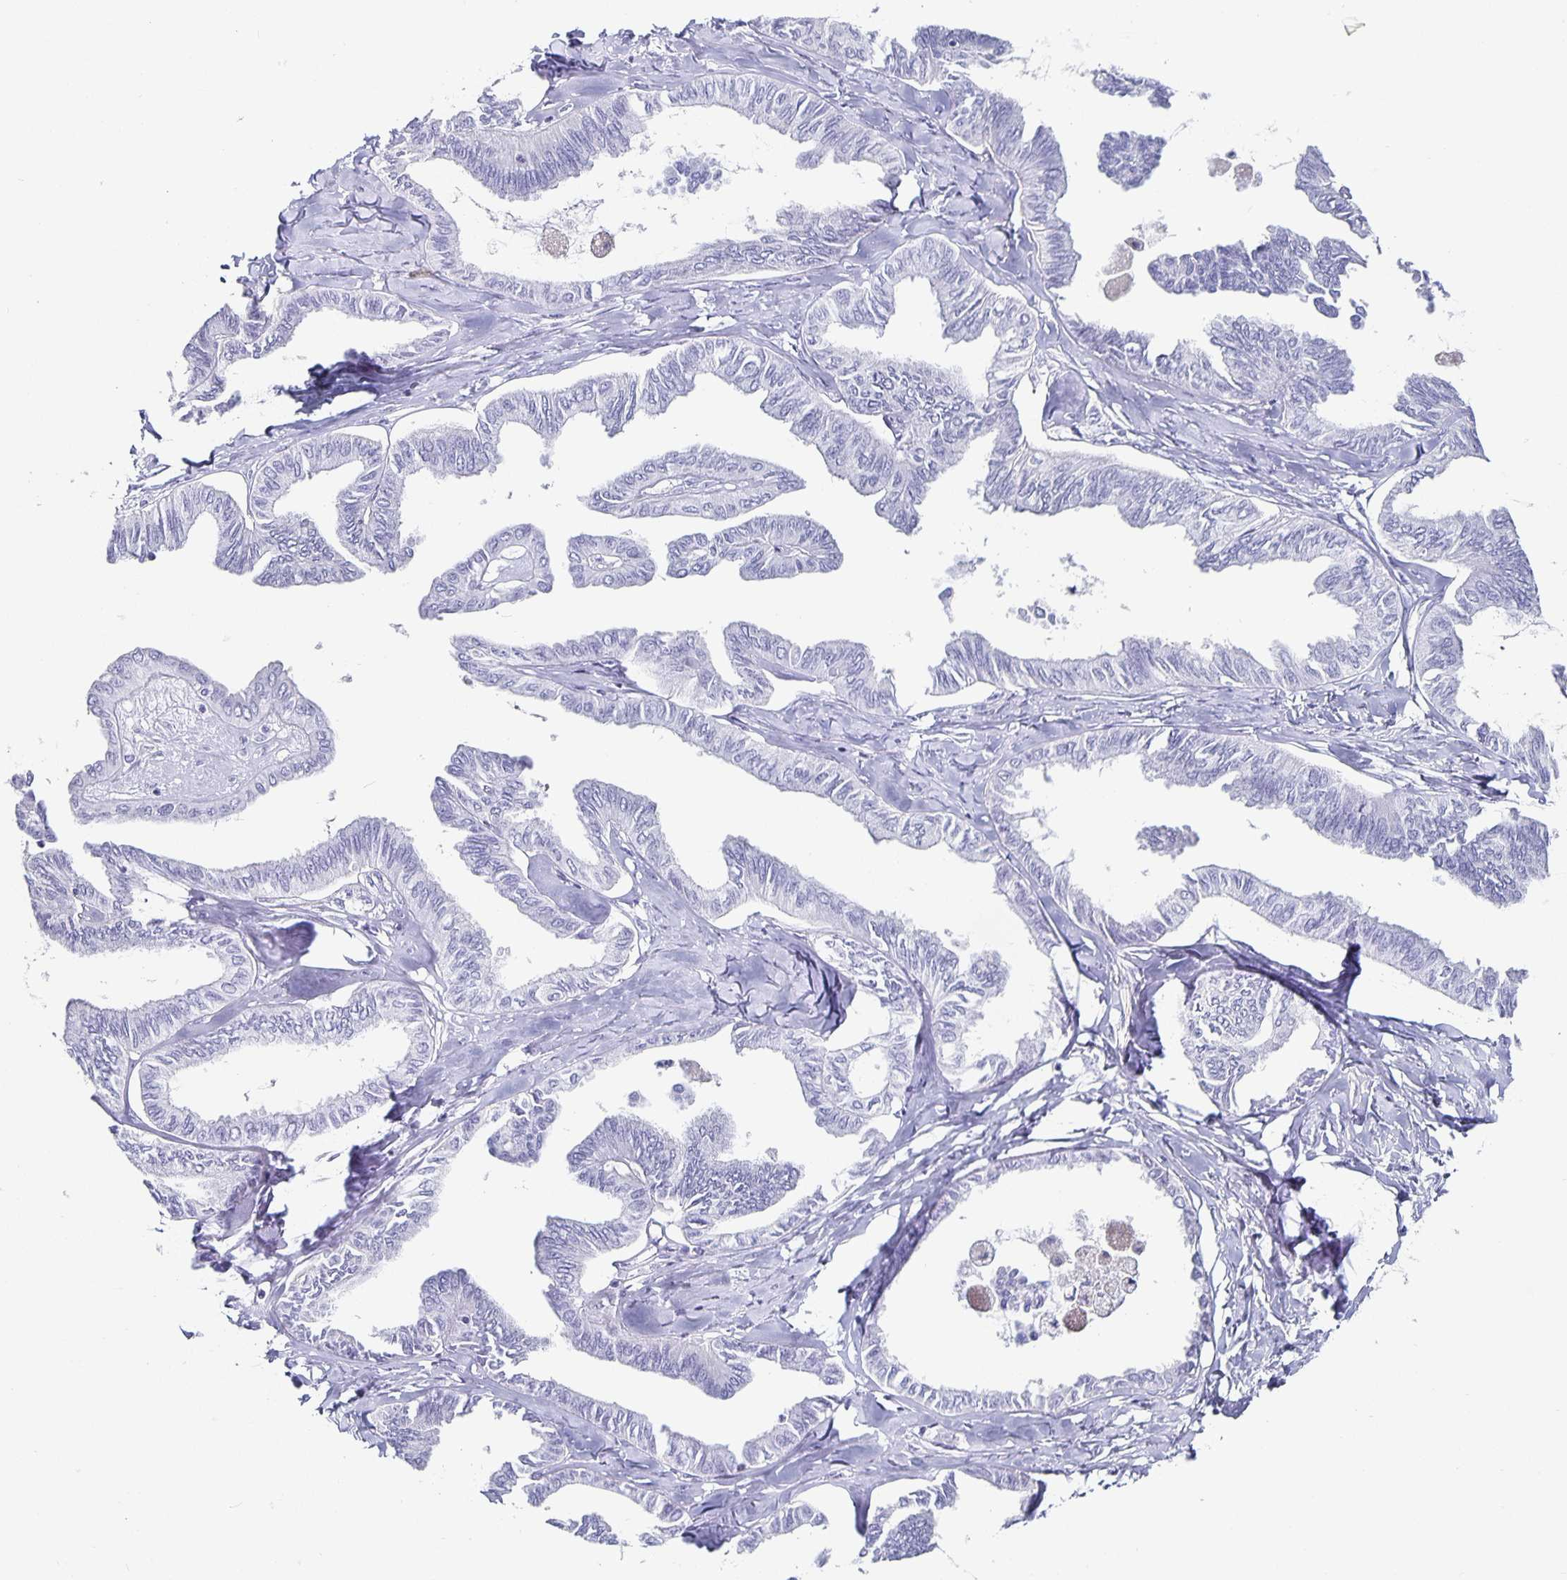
{"staining": {"intensity": "negative", "quantity": "none", "location": "none"}, "tissue": "ovarian cancer", "cell_type": "Tumor cells", "image_type": "cancer", "snomed": [{"axis": "morphology", "description": "Carcinoma, endometroid"}, {"axis": "topography", "description": "Ovary"}], "caption": "This is an immunohistochemistry (IHC) micrograph of human endometroid carcinoma (ovarian). There is no positivity in tumor cells.", "gene": "CHGA", "patient": {"sex": "female", "age": 70}}